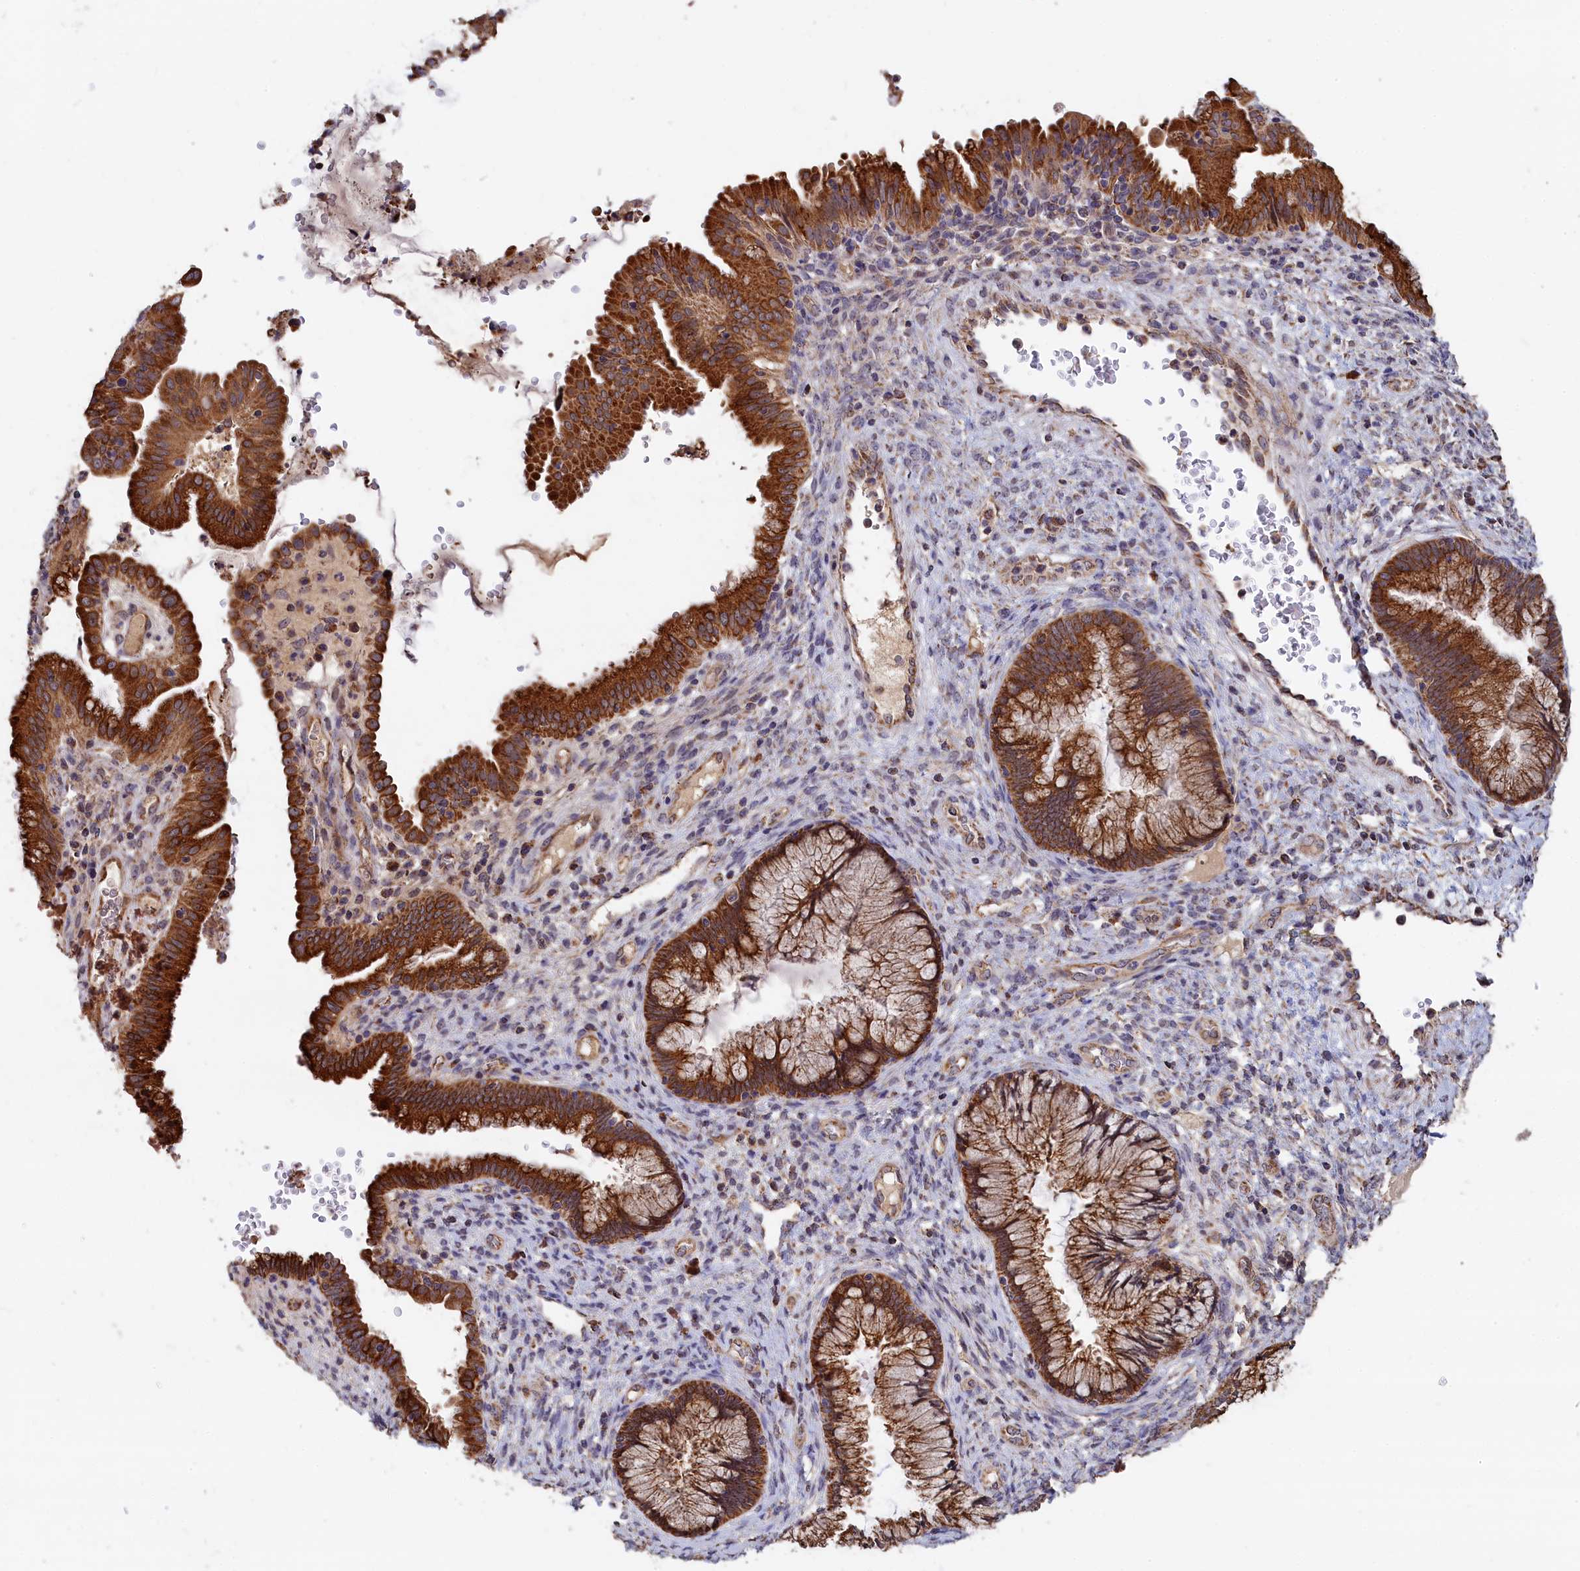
{"staining": {"intensity": "strong", "quantity": ">75%", "location": "cytoplasmic/membranous"}, "tissue": "cervical cancer", "cell_type": "Tumor cells", "image_type": "cancer", "snomed": [{"axis": "morphology", "description": "Squamous cell carcinoma, NOS"}, {"axis": "topography", "description": "Cervix"}], "caption": "The micrograph demonstrates immunohistochemical staining of cervical squamous cell carcinoma. There is strong cytoplasmic/membranous expression is present in approximately >75% of tumor cells. (brown staining indicates protein expression, while blue staining denotes nuclei).", "gene": "ZNF816", "patient": {"sex": "female", "age": 38}}